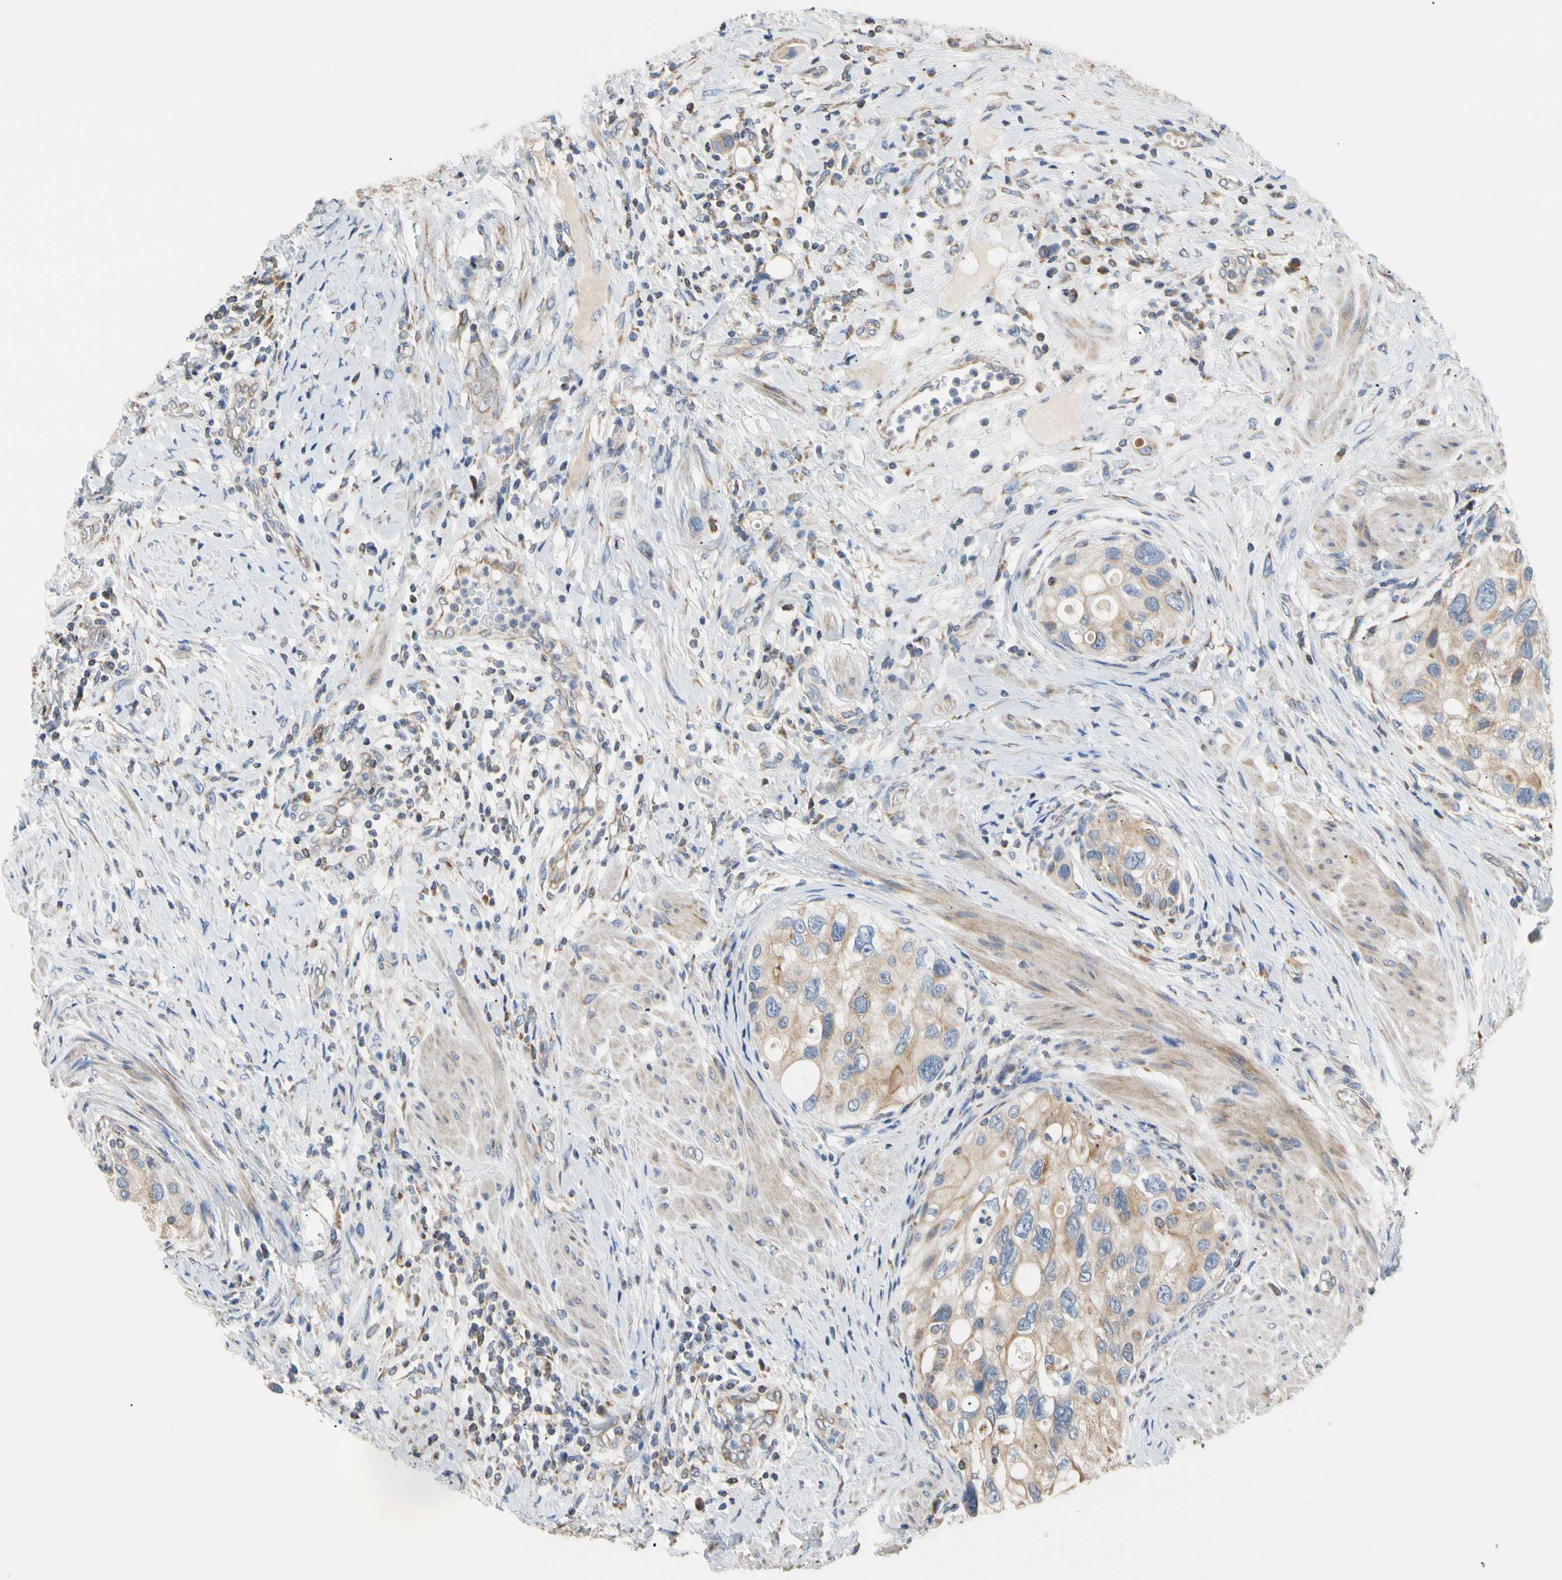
{"staining": {"intensity": "weak", "quantity": "25%-75%", "location": "cytoplasmic/membranous"}, "tissue": "urothelial cancer", "cell_type": "Tumor cells", "image_type": "cancer", "snomed": [{"axis": "morphology", "description": "Urothelial carcinoma, High grade"}, {"axis": "topography", "description": "Urinary bladder"}], "caption": "Human high-grade urothelial carcinoma stained with a protein marker exhibits weak staining in tumor cells.", "gene": "PLGRKT", "patient": {"sex": "female", "age": 56}}